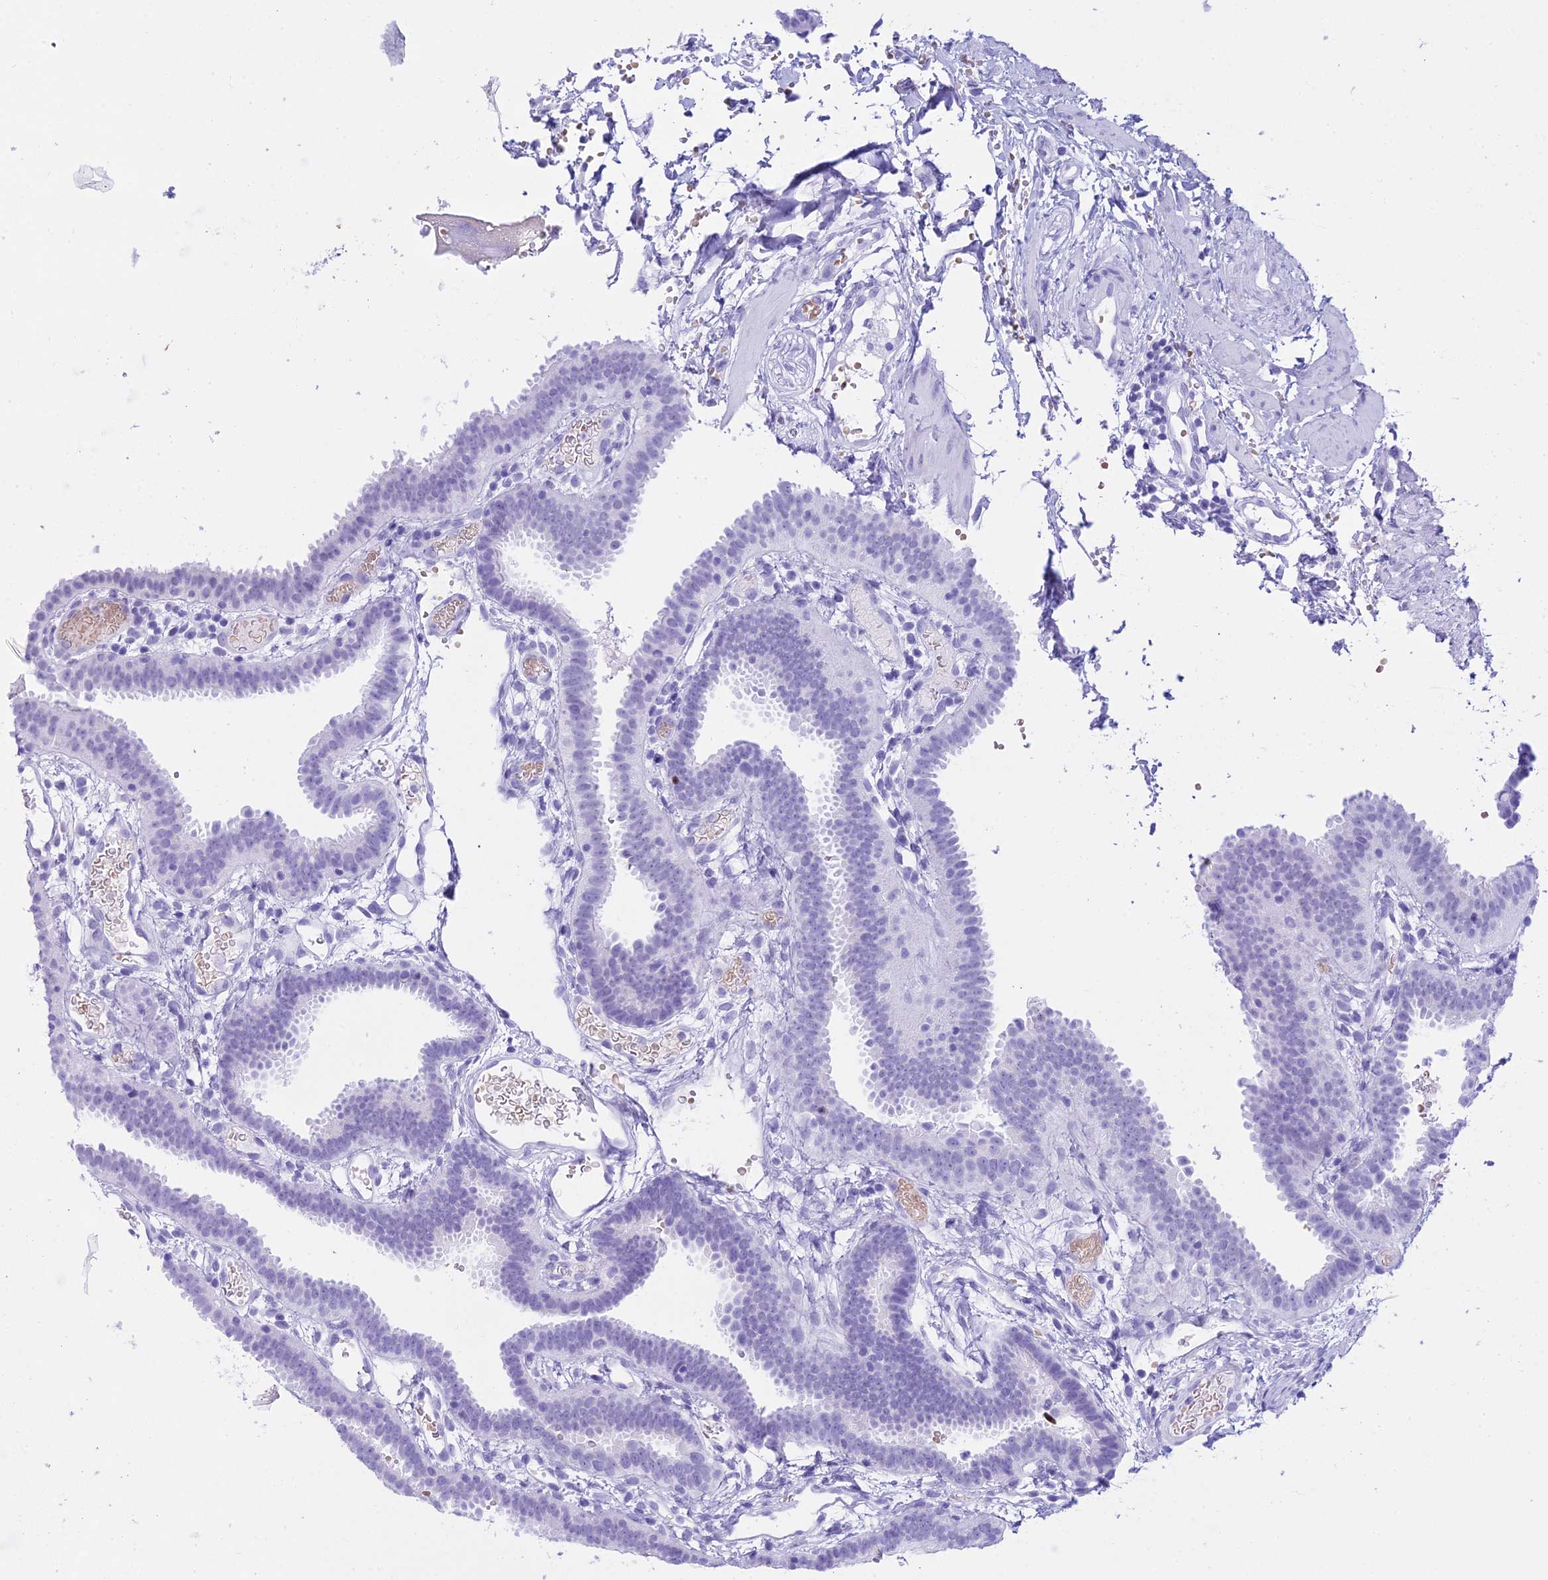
{"staining": {"intensity": "negative", "quantity": "none", "location": "none"}, "tissue": "fallopian tube", "cell_type": "Glandular cells", "image_type": "normal", "snomed": [{"axis": "morphology", "description": "Normal tissue, NOS"}, {"axis": "topography", "description": "Fallopian tube"}], "caption": "Immunohistochemistry histopathology image of unremarkable fallopian tube stained for a protein (brown), which demonstrates no positivity in glandular cells.", "gene": "RNPS1", "patient": {"sex": "female", "age": 37}}